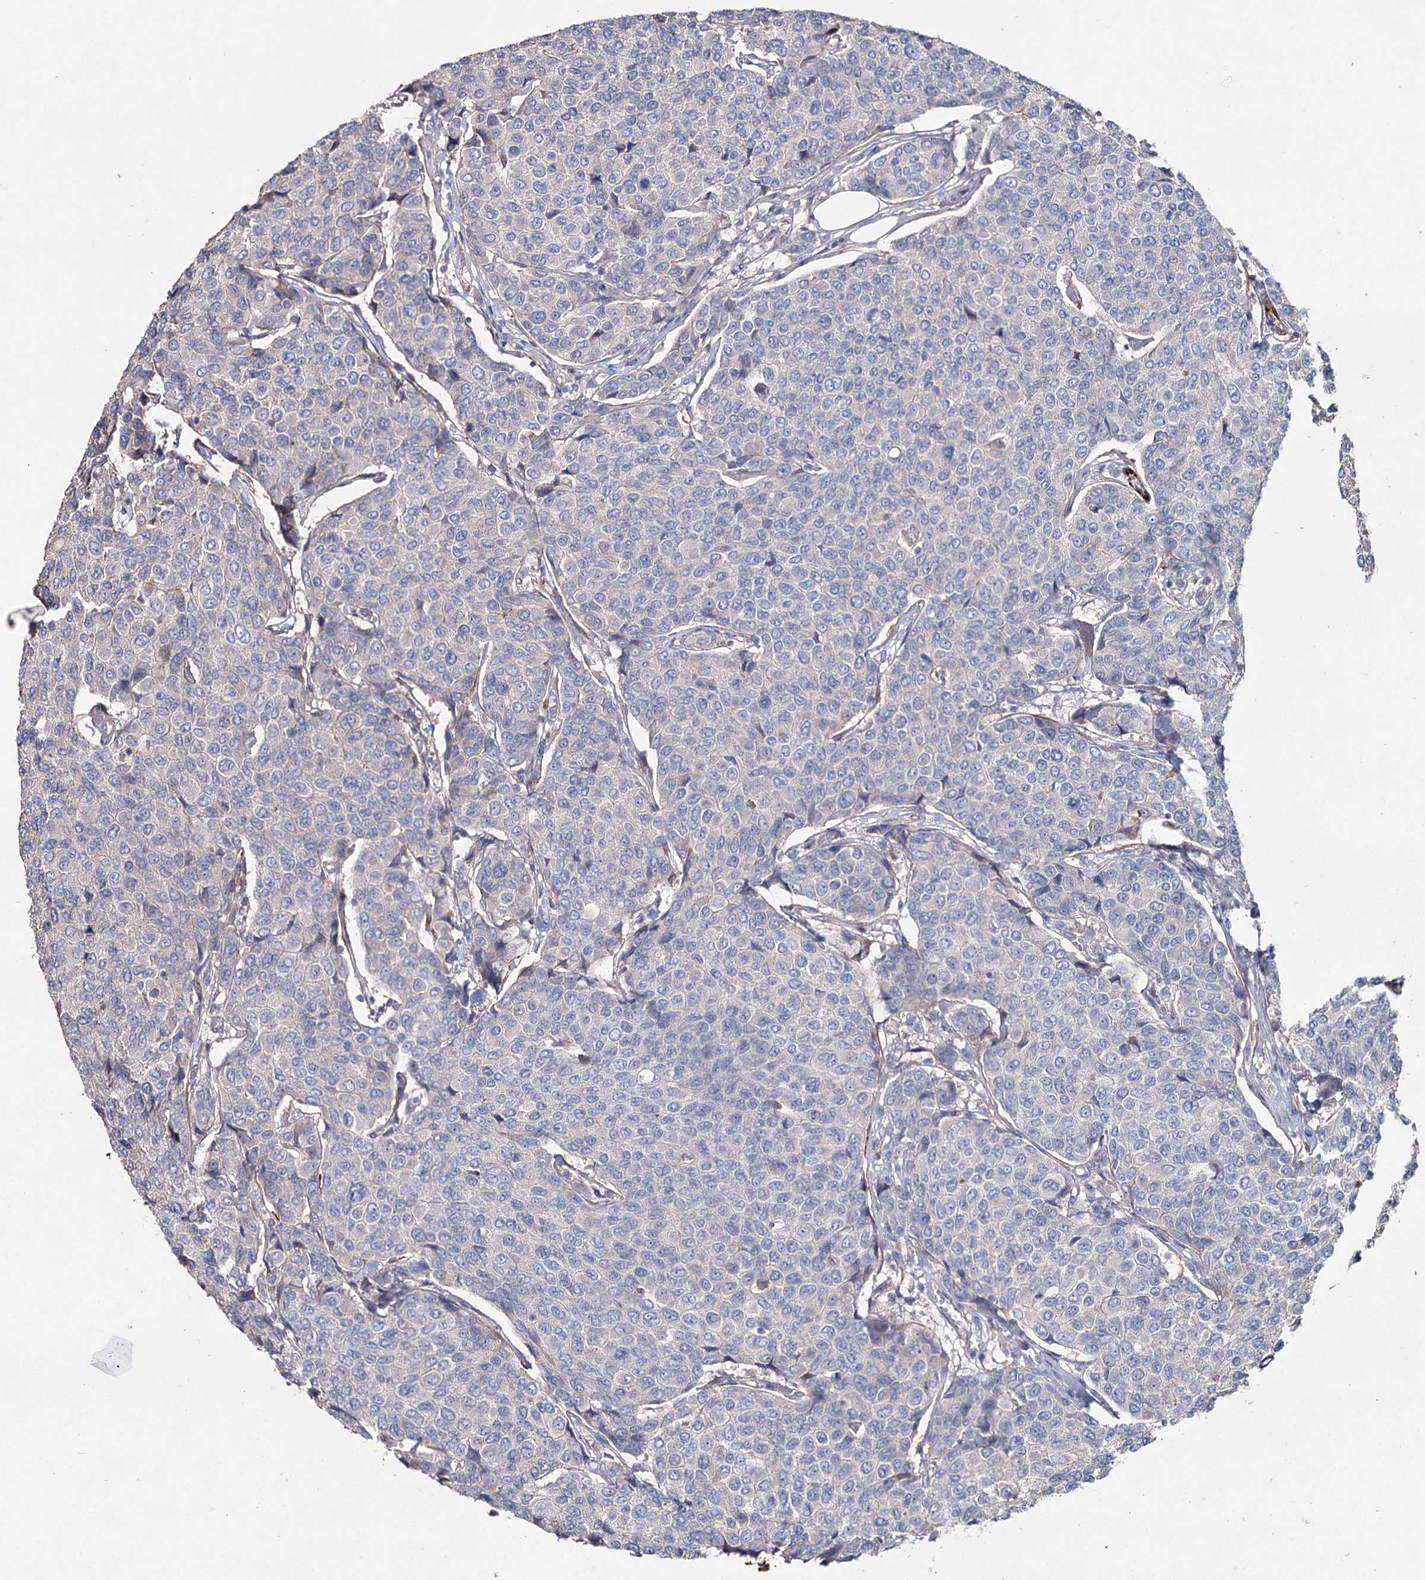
{"staining": {"intensity": "negative", "quantity": "none", "location": "none"}, "tissue": "breast cancer", "cell_type": "Tumor cells", "image_type": "cancer", "snomed": [{"axis": "morphology", "description": "Duct carcinoma"}, {"axis": "topography", "description": "Breast"}], "caption": "Immunohistochemical staining of intraductal carcinoma (breast) exhibits no significant staining in tumor cells.", "gene": "SUMF1", "patient": {"sex": "female", "age": 55}}